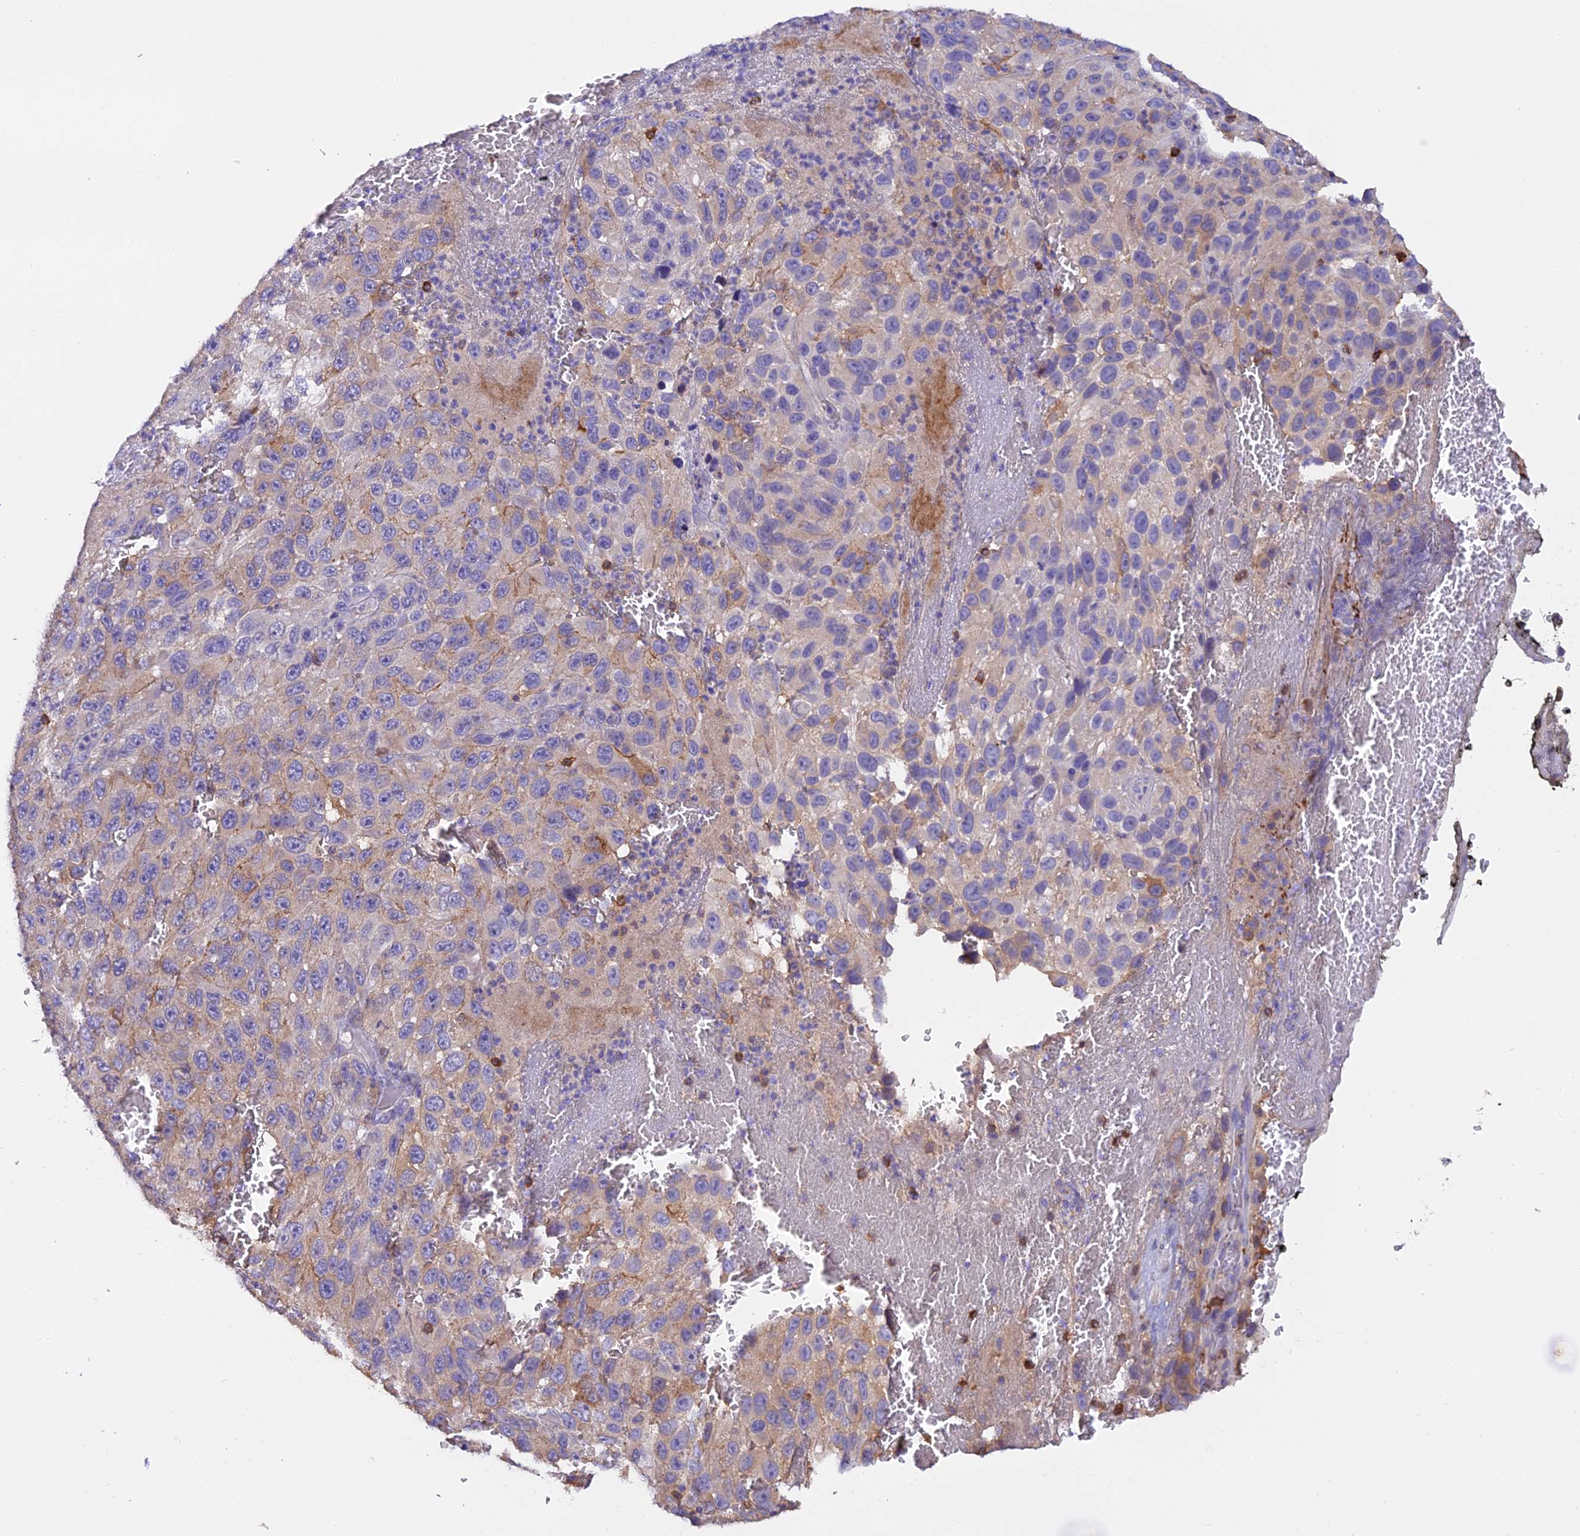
{"staining": {"intensity": "negative", "quantity": "none", "location": "none"}, "tissue": "melanoma", "cell_type": "Tumor cells", "image_type": "cancer", "snomed": [{"axis": "morphology", "description": "Normal tissue, NOS"}, {"axis": "morphology", "description": "Malignant melanoma, NOS"}, {"axis": "topography", "description": "Skin"}], "caption": "High magnification brightfield microscopy of melanoma stained with DAB (3,3'-diaminobenzidine) (brown) and counterstained with hematoxylin (blue): tumor cells show no significant positivity.", "gene": "LPXN", "patient": {"sex": "female", "age": 96}}